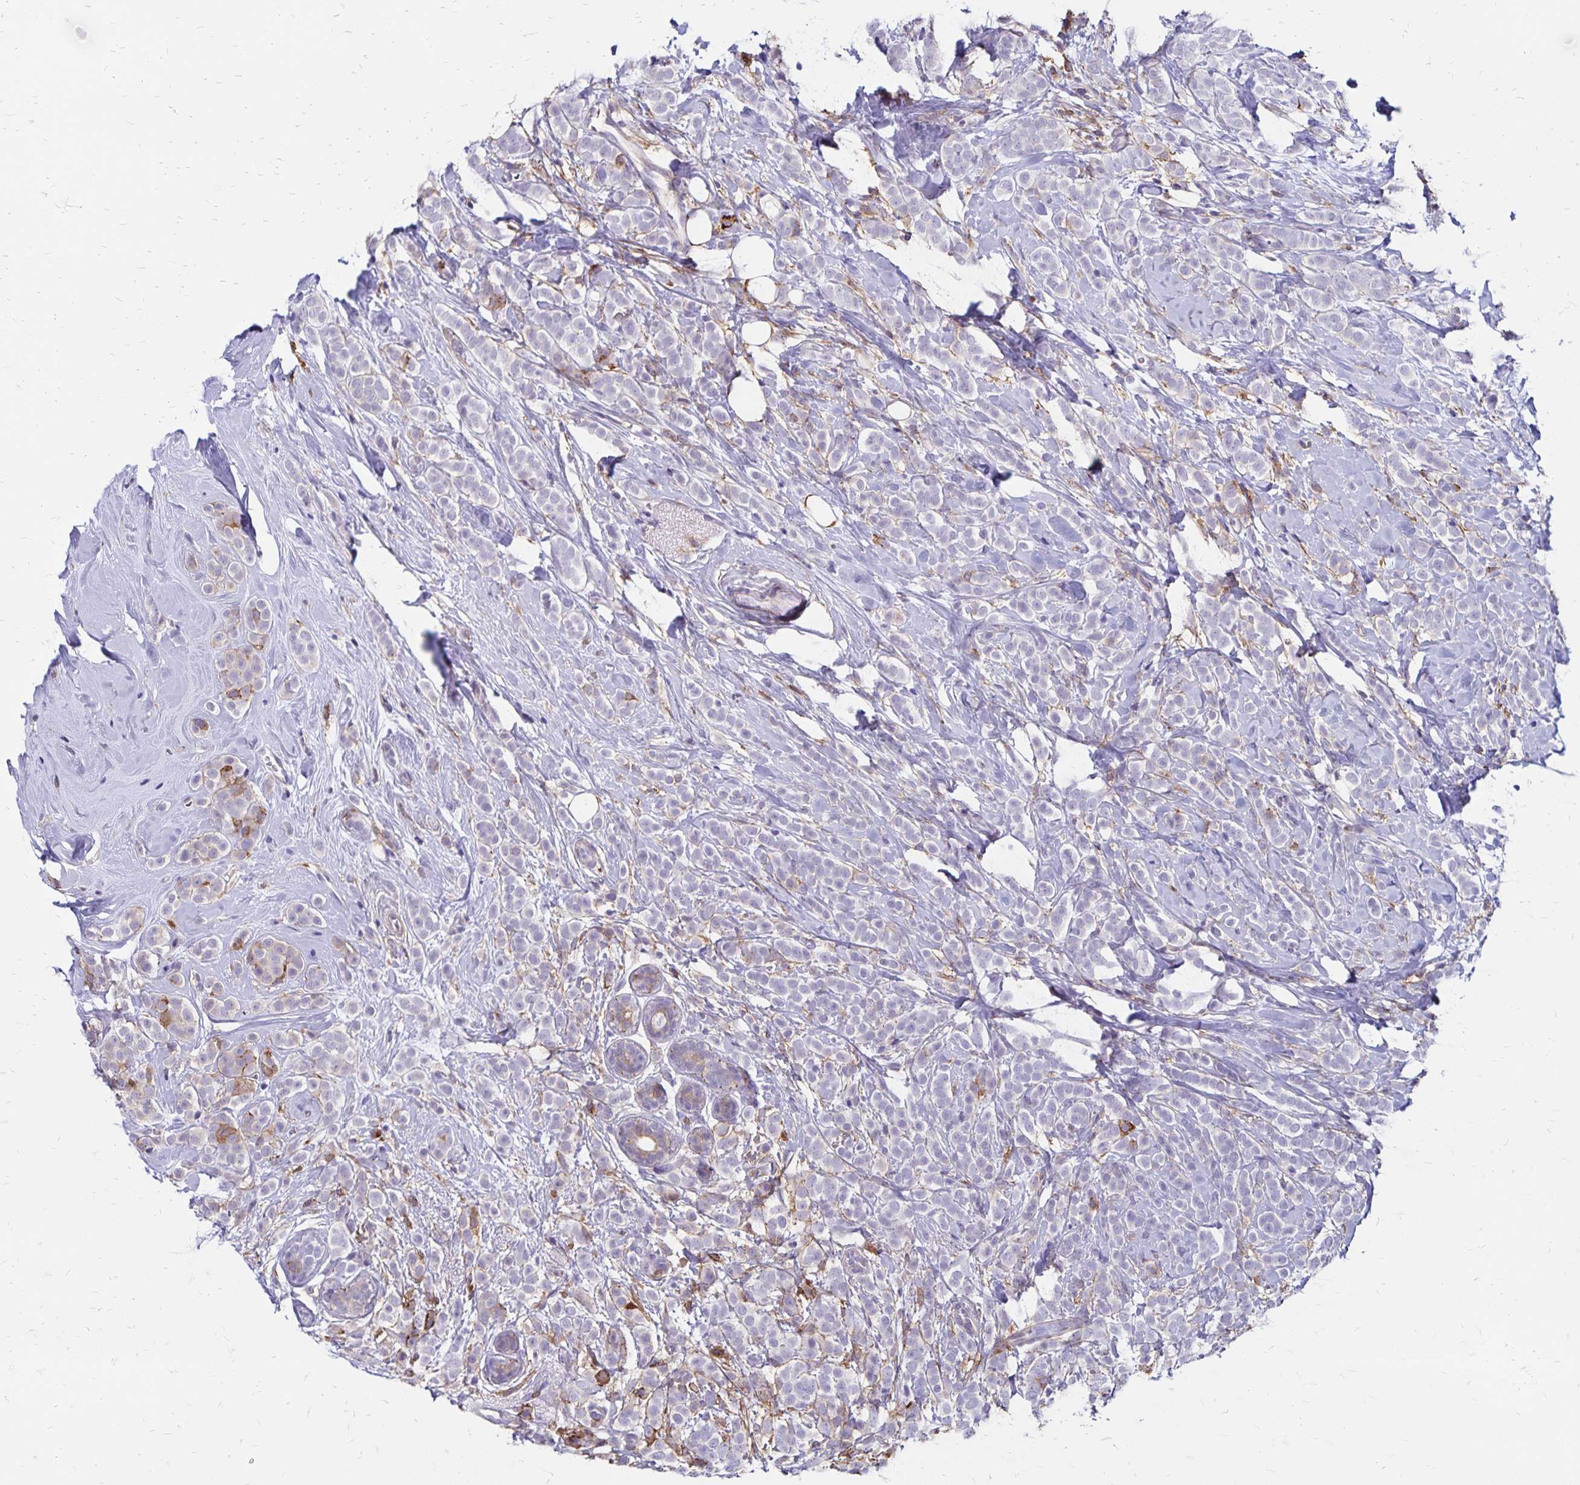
{"staining": {"intensity": "negative", "quantity": "none", "location": "none"}, "tissue": "breast cancer", "cell_type": "Tumor cells", "image_type": "cancer", "snomed": [{"axis": "morphology", "description": "Lobular carcinoma"}, {"axis": "topography", "description": "Breast"}], "caption": "There is no significant positivity in tumor cells of lobular carcinoma (breast).", "gene": "TNS3", "patient": {"sex": "female", "age": 49}}